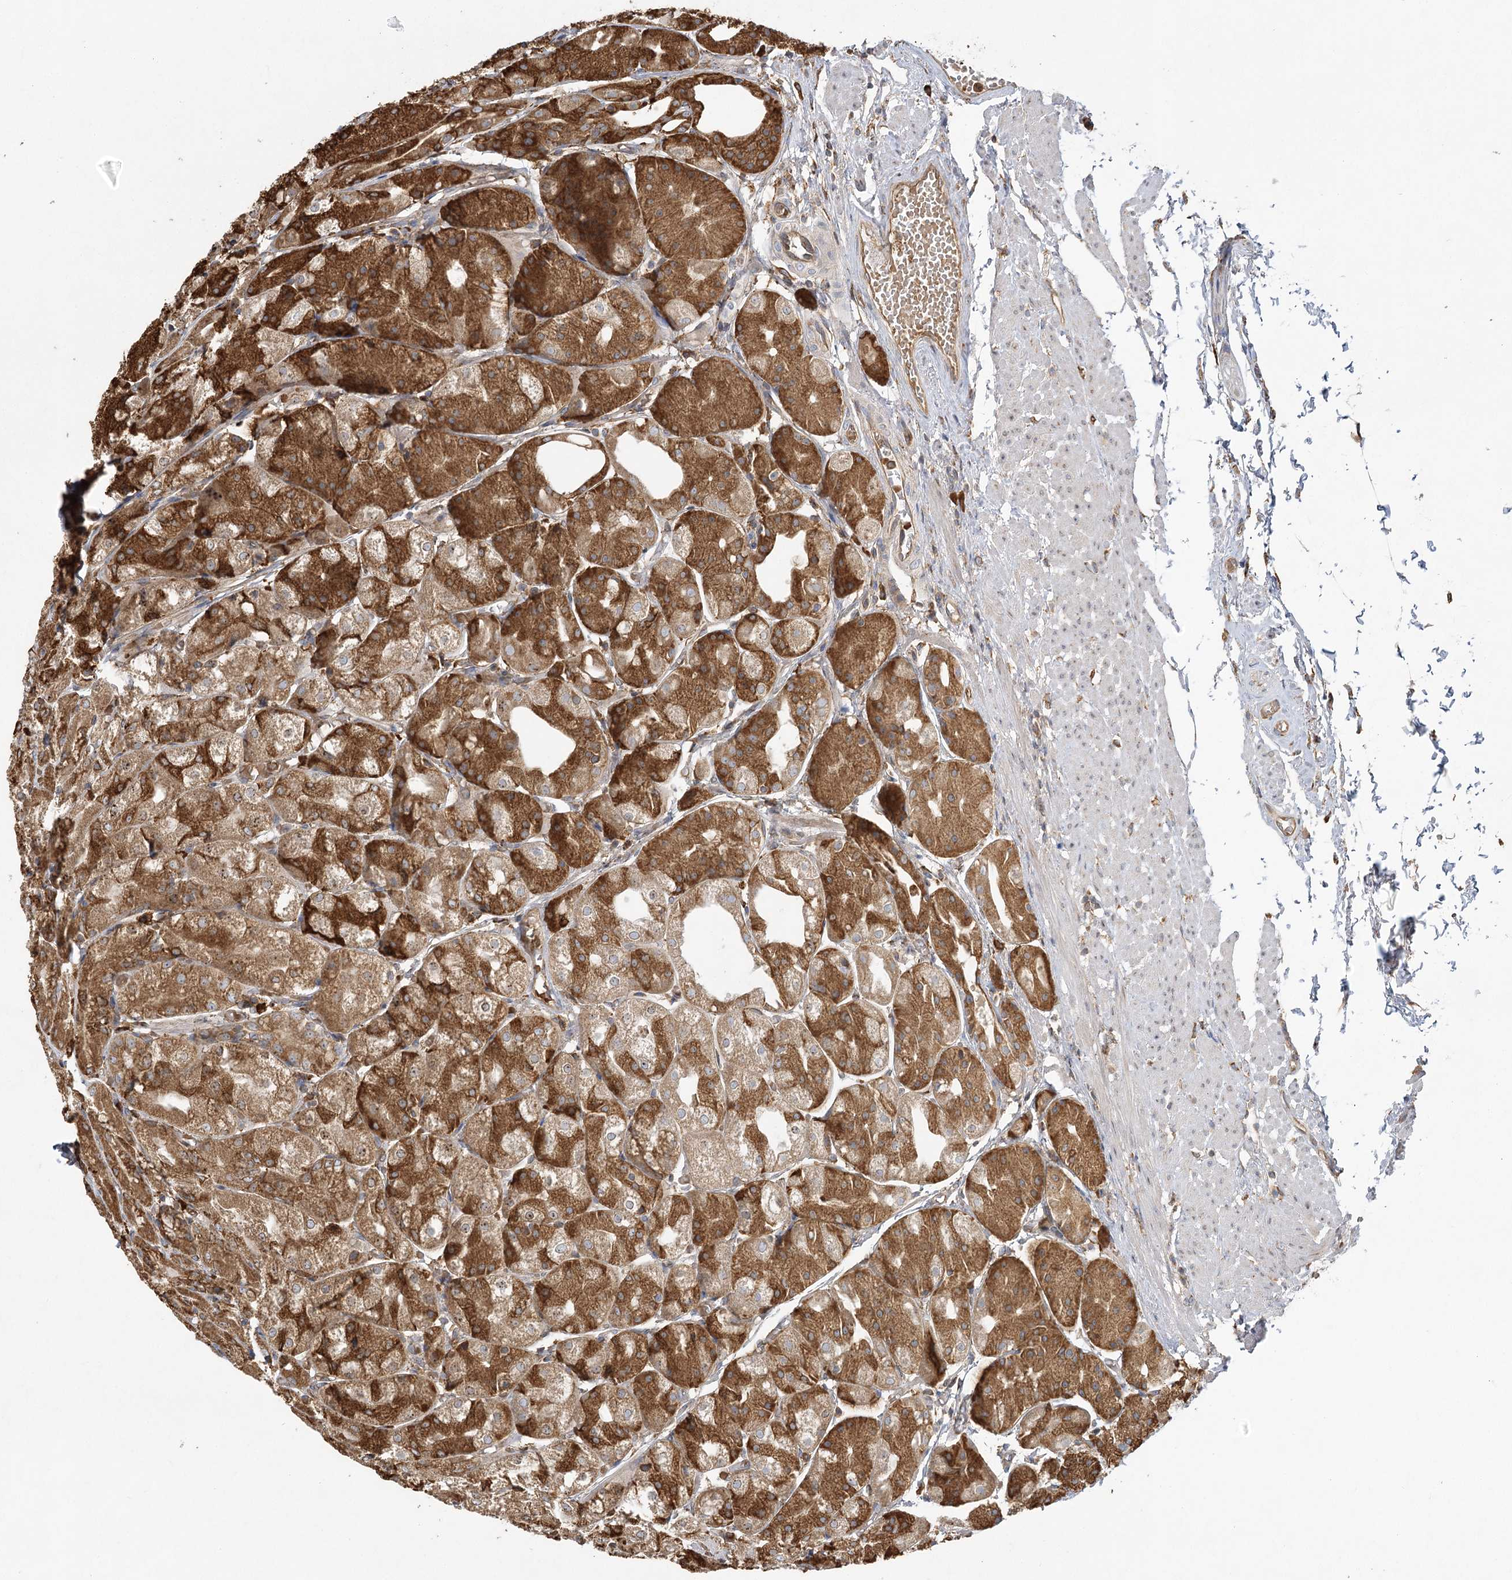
{"staining": {"intensity": "strong", "quantity": ">75%", "location": "cytoplasmic/membranous"}, "tissue": "stomach", "cell_type": "Glandular cells", "image_type": "normal", "snomed": [{"axis": "morphology", "description": "Normal tissue, NOS"}, {"axis": "topography", "description": "Stomach, upper"}], "caption": "Immunohistochemistry of normal stomach demonstrates high levels of strong cytoplasmic/membranous expression in about >75% of glandular cells. (DAB (3,3'-diaminobenzidine) = brown stain, brightfield microscopy at high magnification).", "gene": "ACAP2", "patient": {"sex": "male", "age": 72}}